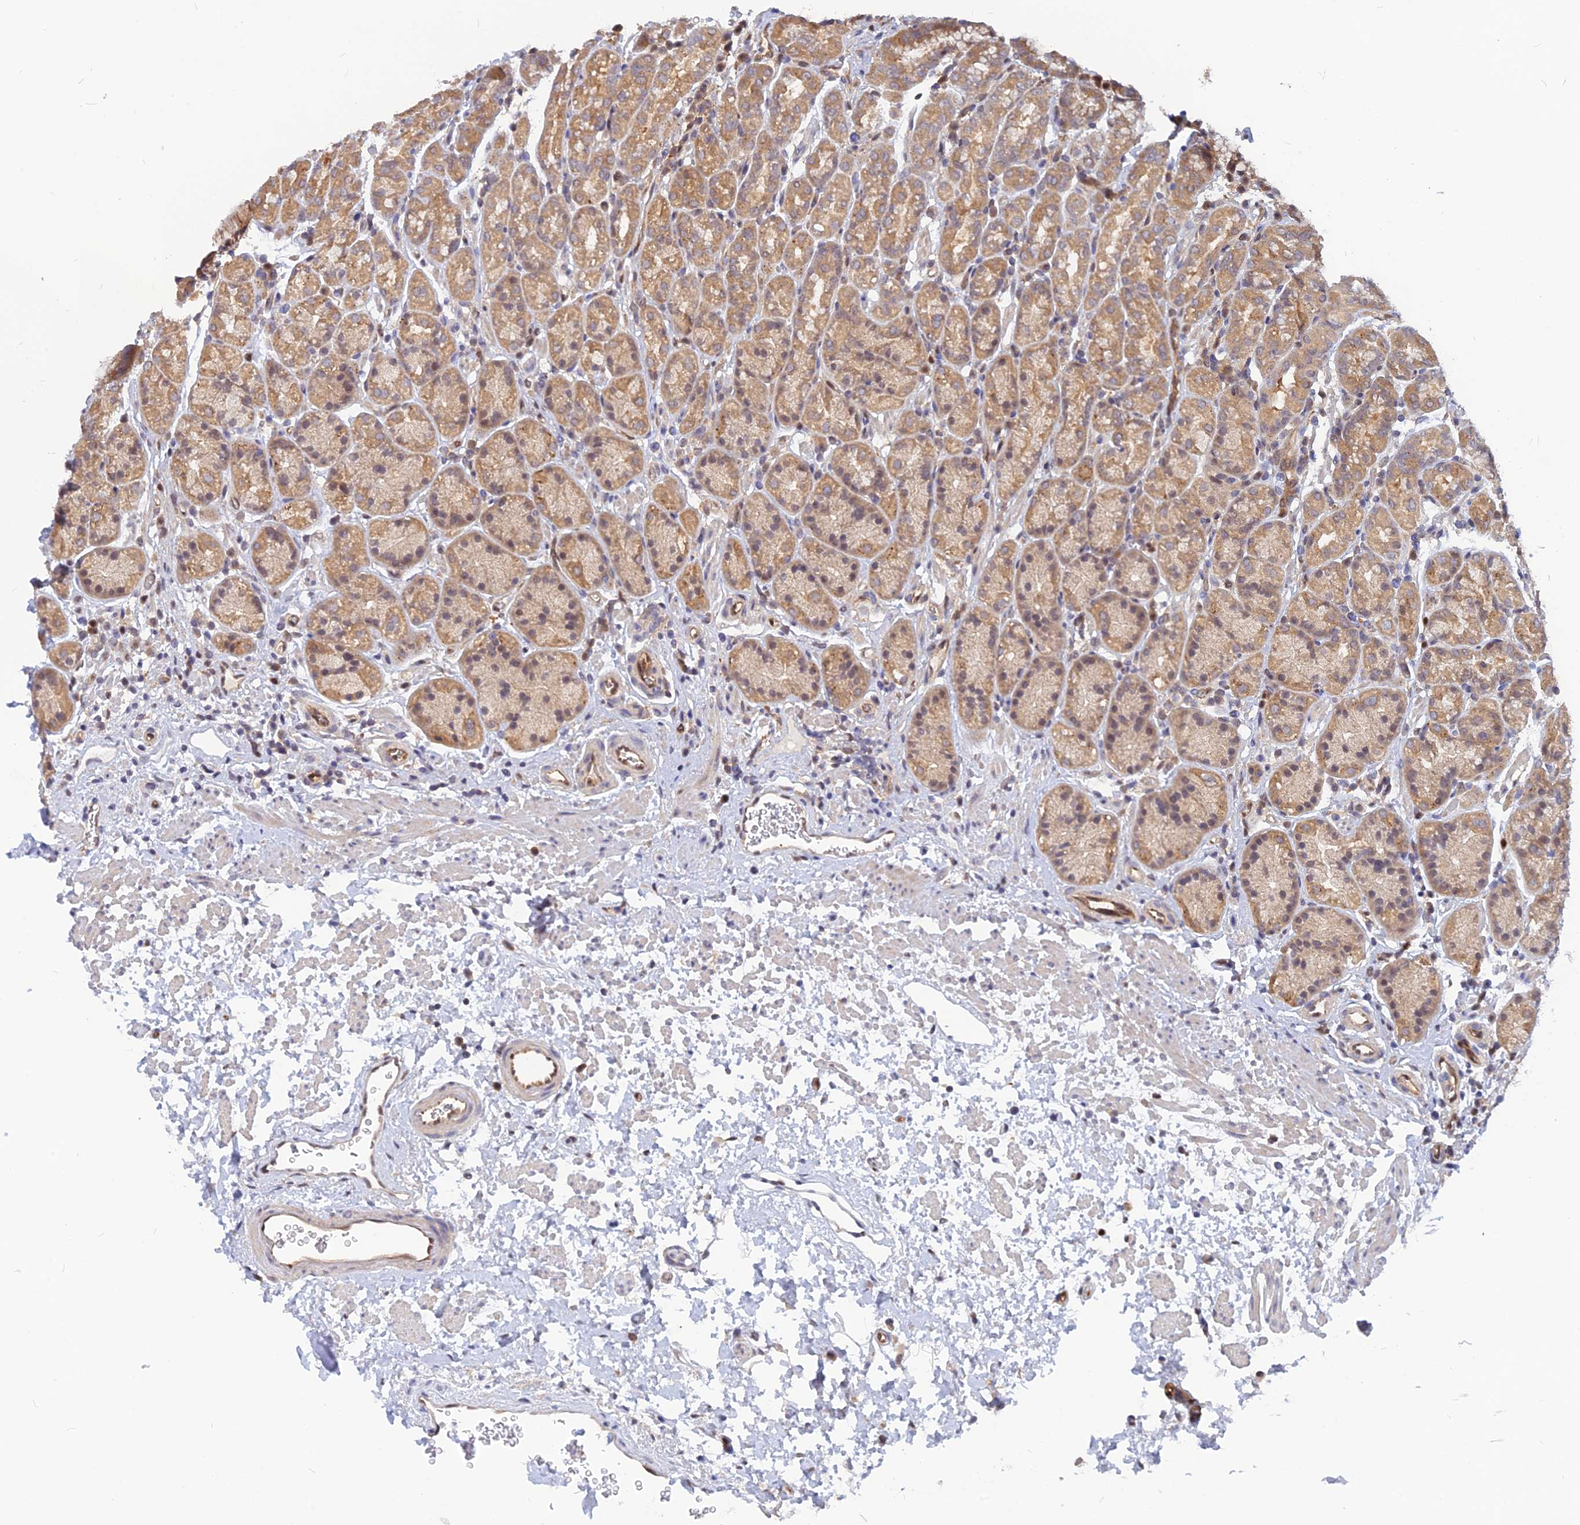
{"staining": {"intensity": "moderate", "quantity": ">75%", "location": "cytoplasmic/membranous"}, "tissue": "stomach", "cell_type": "Glandular cells", "image_type": "normal", "snomed": [{"axis": "morphology", "description": "Normal tissue, NOS"}, {"axis": "topography", "description": "Stomach"}], "caption": "Moderate cytoplasmic/membranous staining is present in approximately >75% of glandular cells in unremarkable stomach. (Brightfield microscopy of DAB IHC at high magnification).", "gene": "ARL2BP", "patient": {"sex": "male", "age": 63}}